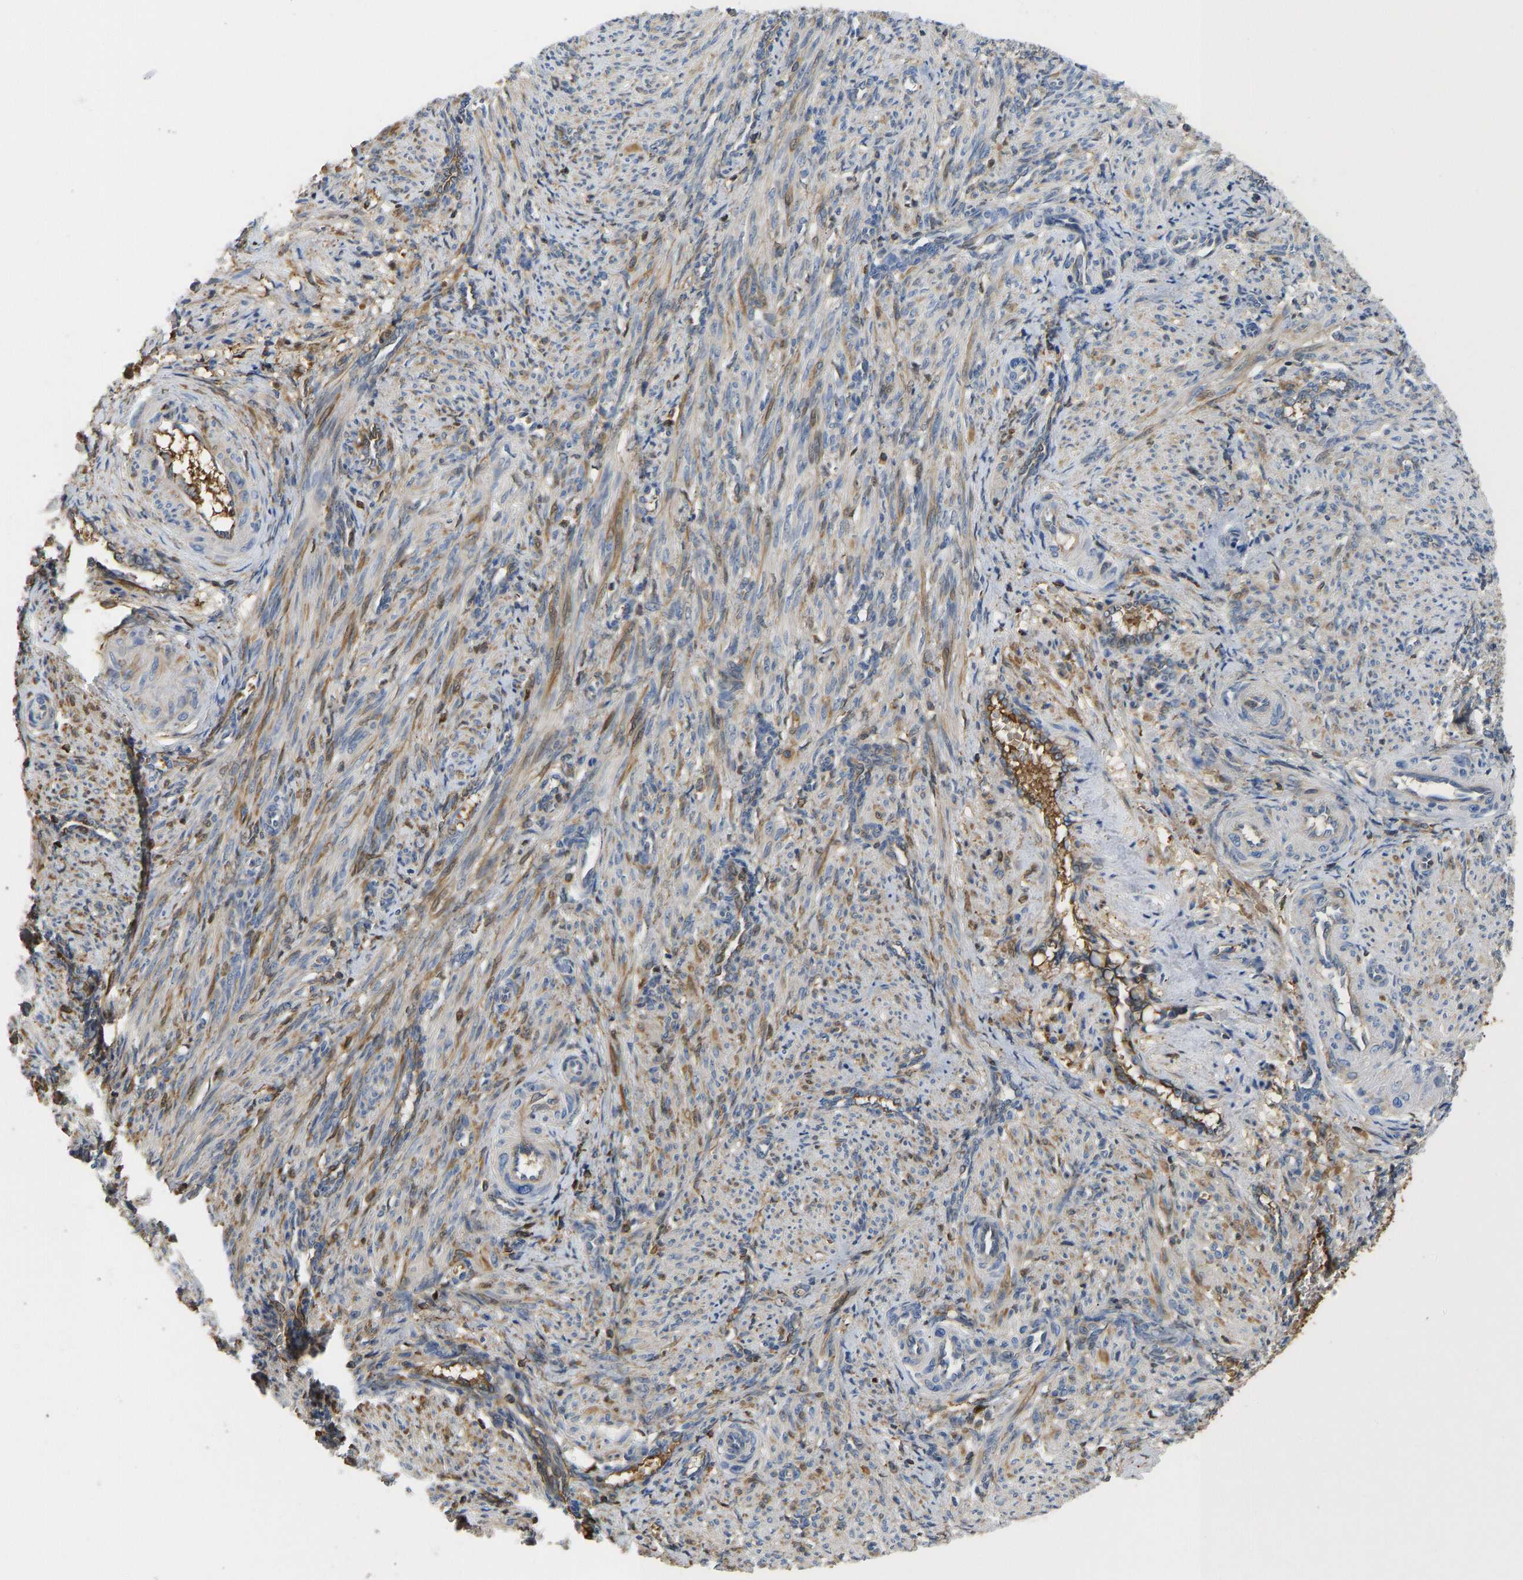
{"staining": {"intensity": "moderate", "quantity": ">75%", "location": "cytoplasmic/membranous"}, "tissue": "smooth muscle", "cell_type": "Smooth muscle cells", "image_type": "normal", "snomed": [{"axis": "morphology", "description": "Normal tissue, NOS"}, {"axis": "topography", "description": "Endometrium"}], "caption": "Protein analysis of unremarkable smooth muscle shows moderate cytoplasmic/membranous expression in approximately >75% of smooth muscle cells. The staining is performed using DAB brown chromogen to label protein expression. The nuclei are counter-stained blue using hematoxylin.", "gene": "VCPKMT", "patient": {"sex": "female", "age": 33}}